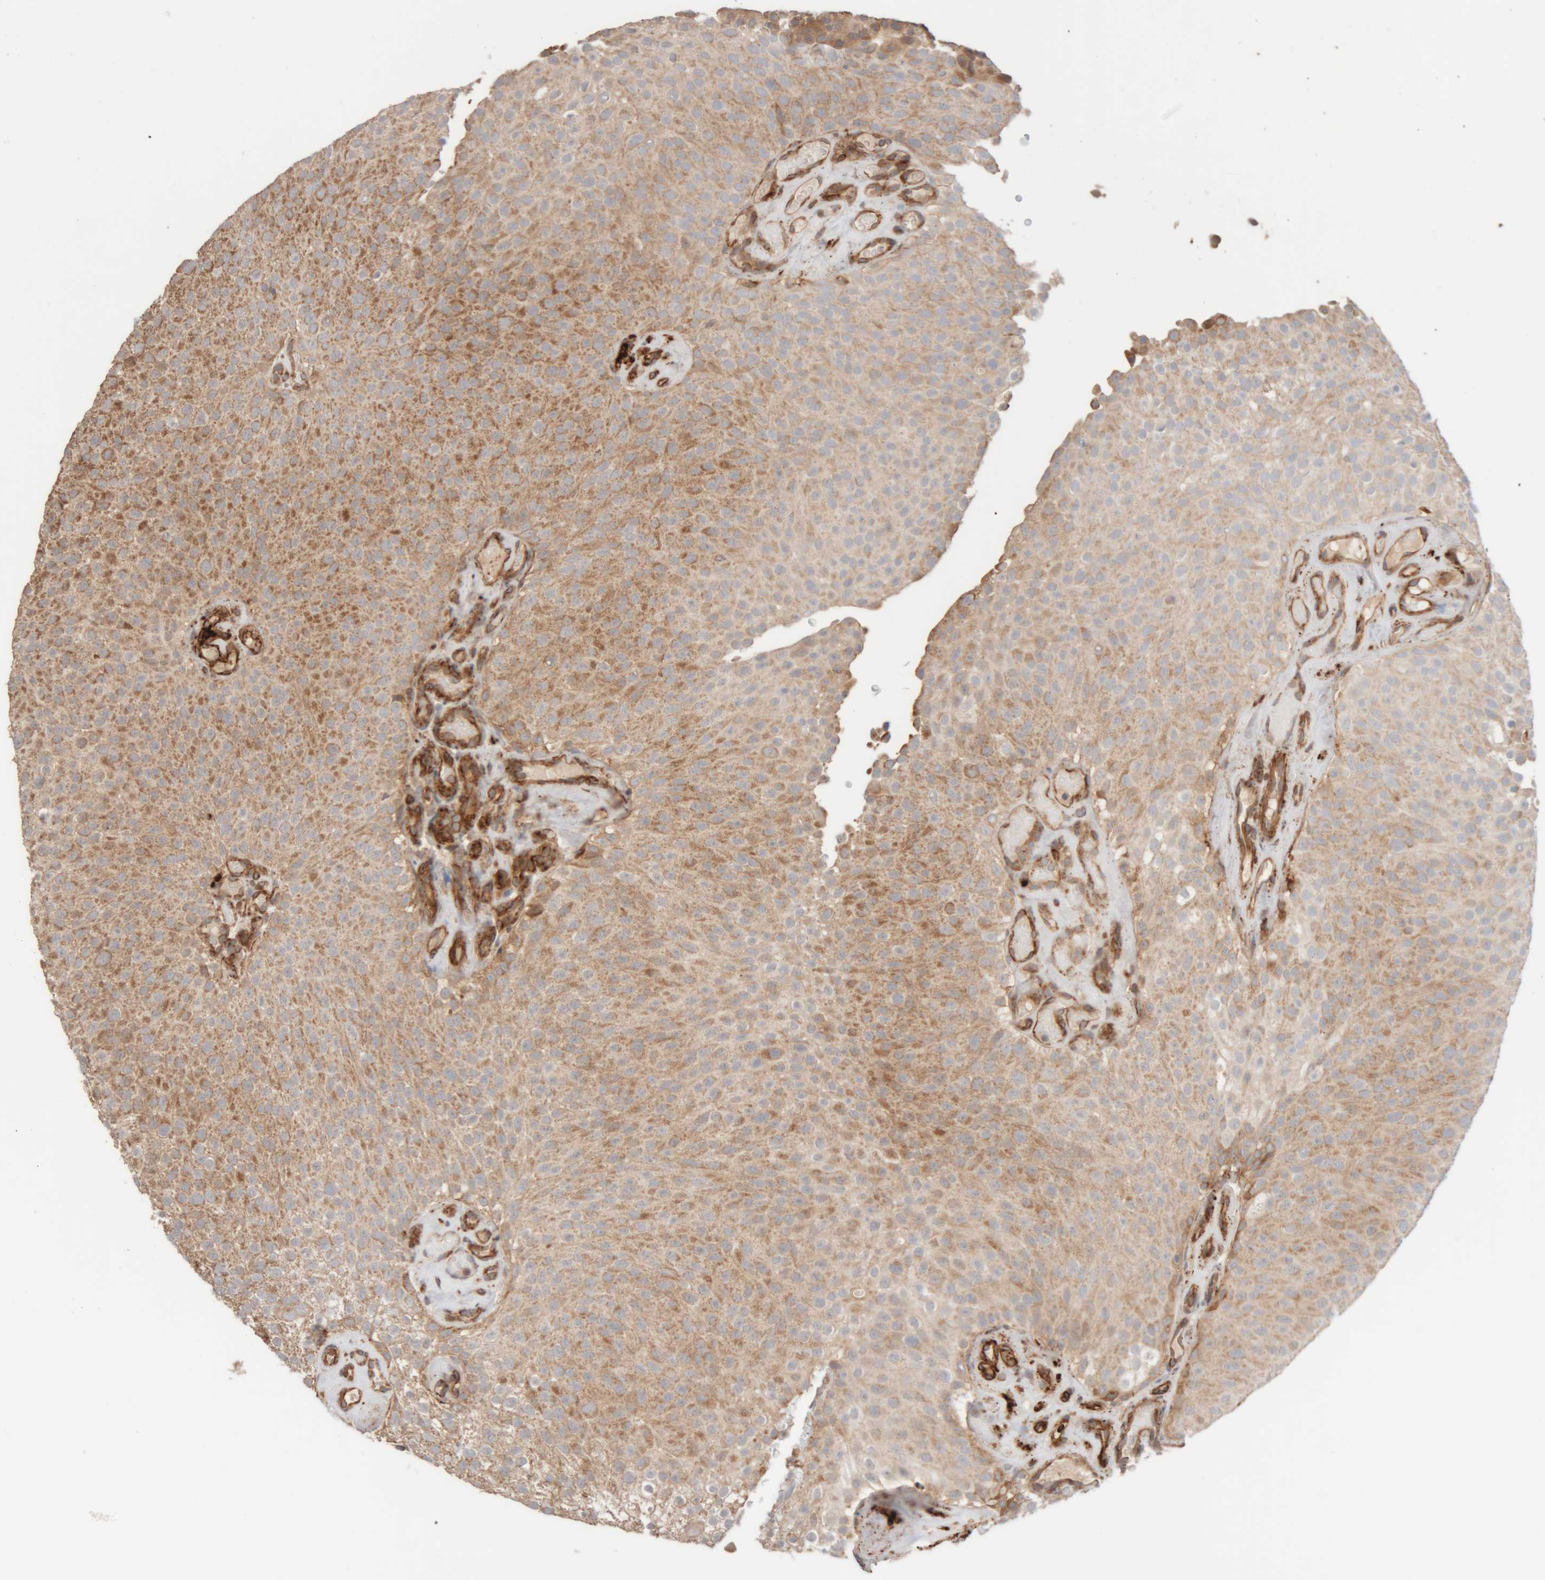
{"staining": {"intensity": "moderate", "quantity": ">75%", "location": "cytoplasmic/membranous"}, "tissue": "urothelial cancer", "cell_type": "Tumor cells", "image_type": "cancer", "snomed": [{"axis": "morphology", "description": "Urothelial carcinoma, Low grade"}, {"axis": "topography", "description": "Urinary bladder"}], "caption": "Tumor cells show moderate cytoplasmic/membranous staining in about >75% of cells in low-grade urothelial carcinoma. (DAB IHC with brightfield microscopy, high magnification).", "gene": "RAB32", "patient": {"sex": "male", "age": 78}}